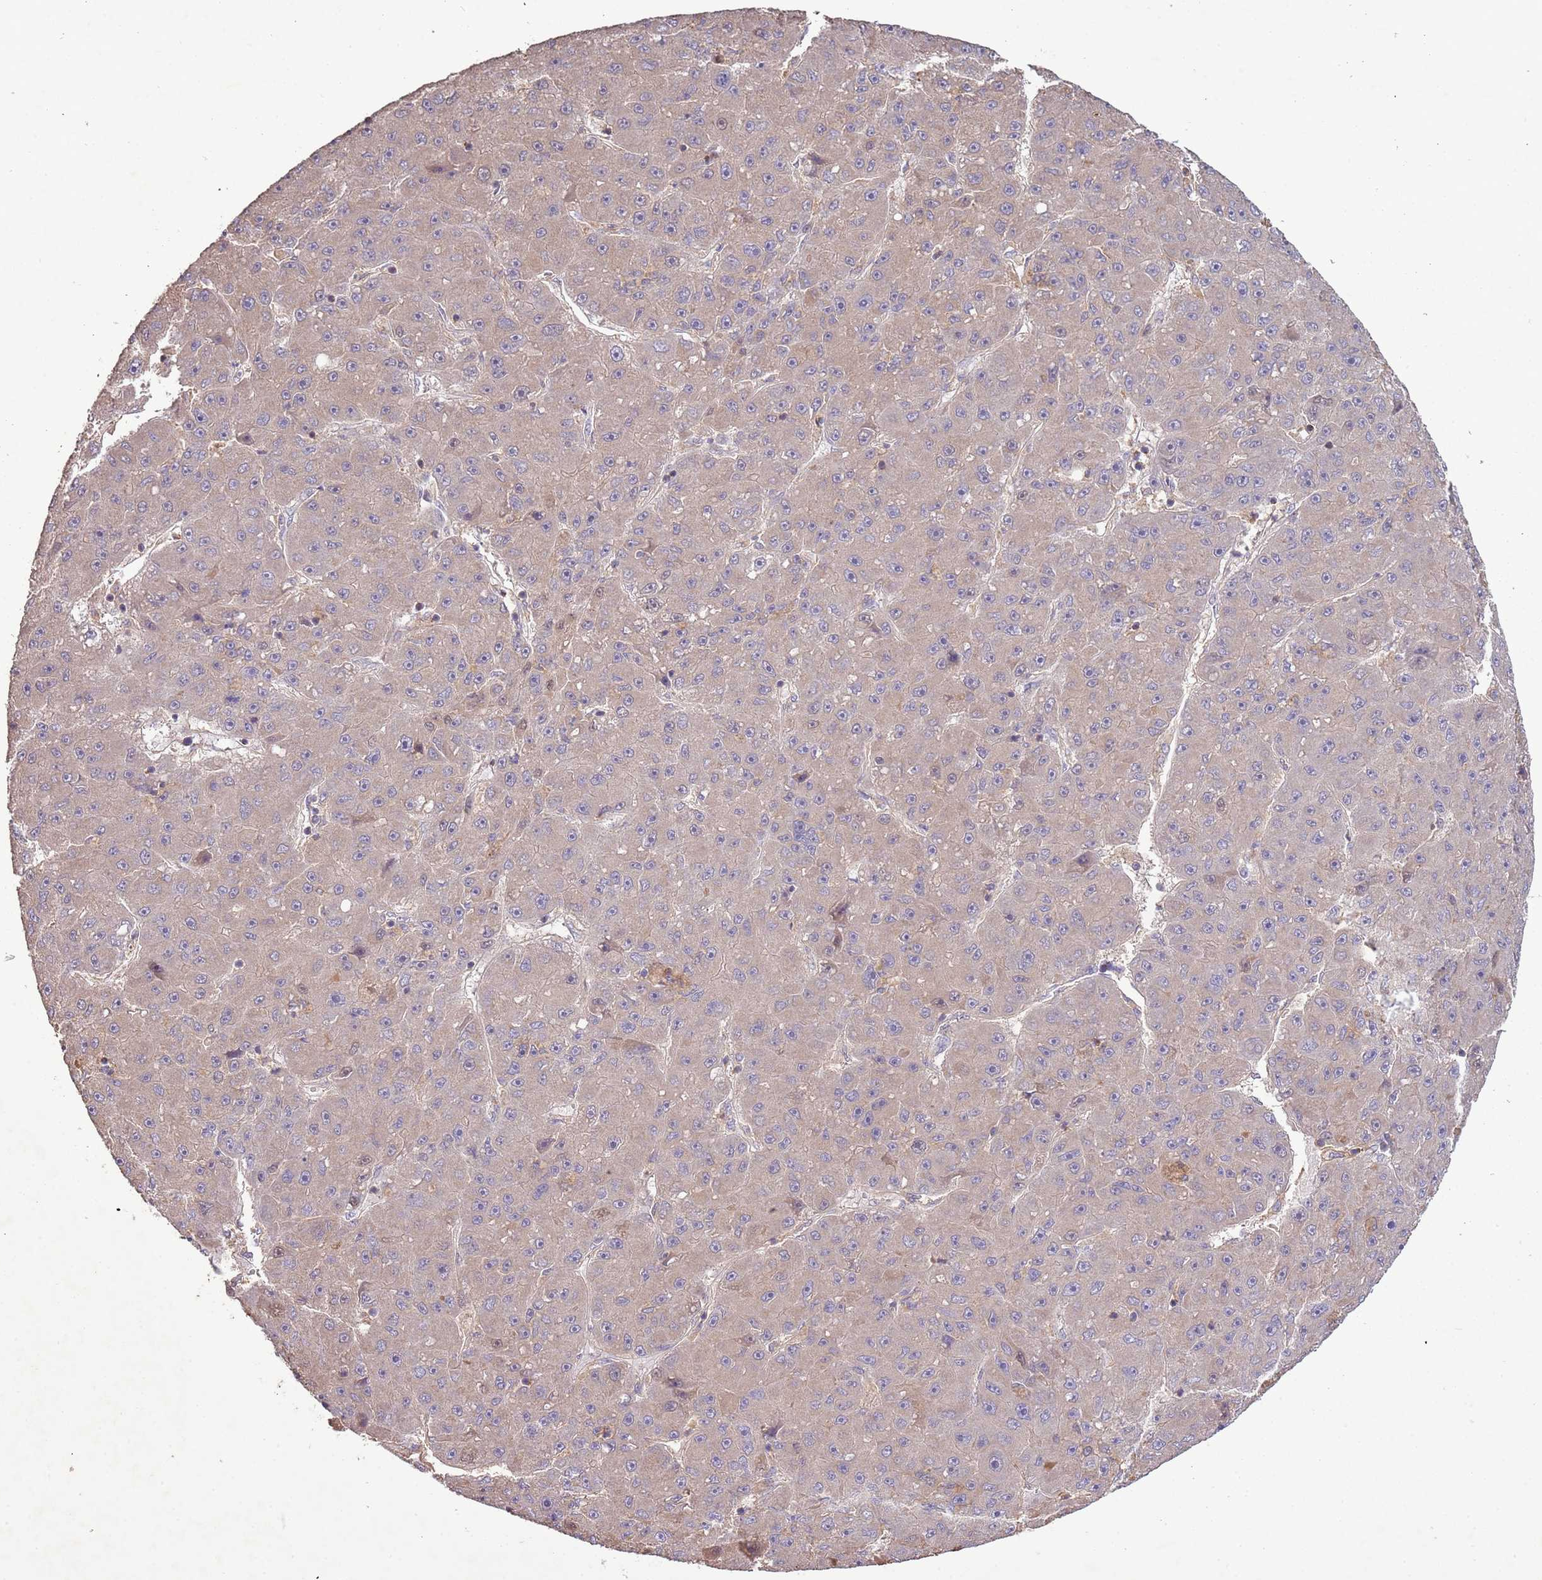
{"staining": {"intensity": "weak", "quantity": "<25%", "location": "nuclear"}, "tissue": "liver cancer", "cell_type": "Tumor cells", "image_type": "cancer", "snomed": [{"axis": "morphology", "description": "Carcinoma, Hepatocellular, NOS"}, {"axis": "topography", "description": "Liver"}], "caption": "Protein analysis of liver hepatocellular carcinoma reveals no significant expression in tumor cells. (IHC, brightfield microscopy, high magnification).", "gene": "FECH", "patient": {"sex": "male", "age": 67}}